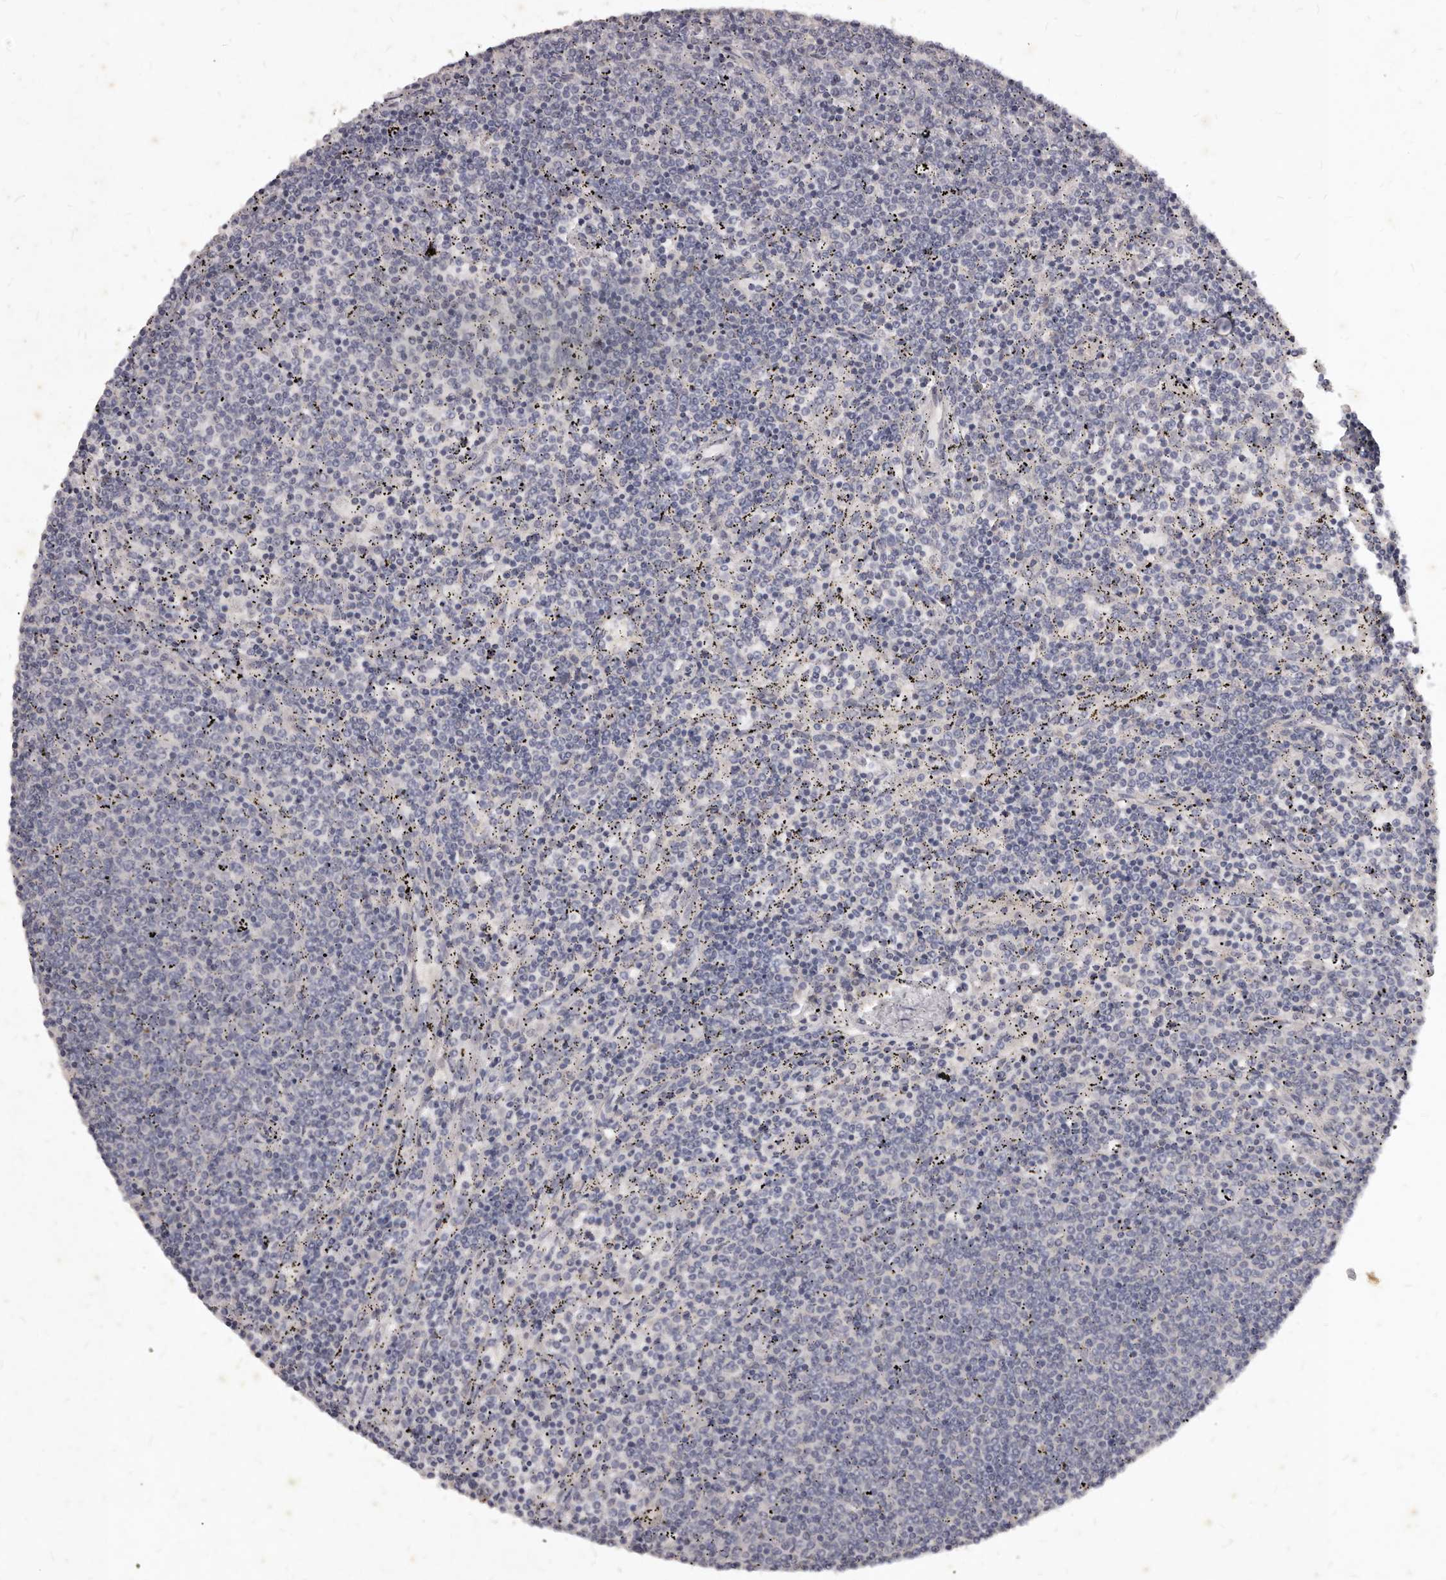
{"staining": {"intensity": "negative", "quantity": "none", "location": "none"}, "tissue": "lymphoma", "cell_type": "Tumor cells", "image_type": "cancer", "snomed": [{"axis": "morphology", "description": "Malignant lymphoma, non-Hodgkin's type, Low grade"}, {"axis": "topography", "description": "Spleen"}], "caption": "Tumor cells are negative for protein expression in human lymphoma.", "gene": "GPRC5C", "patient": {"sex": "female", "age": 50}}